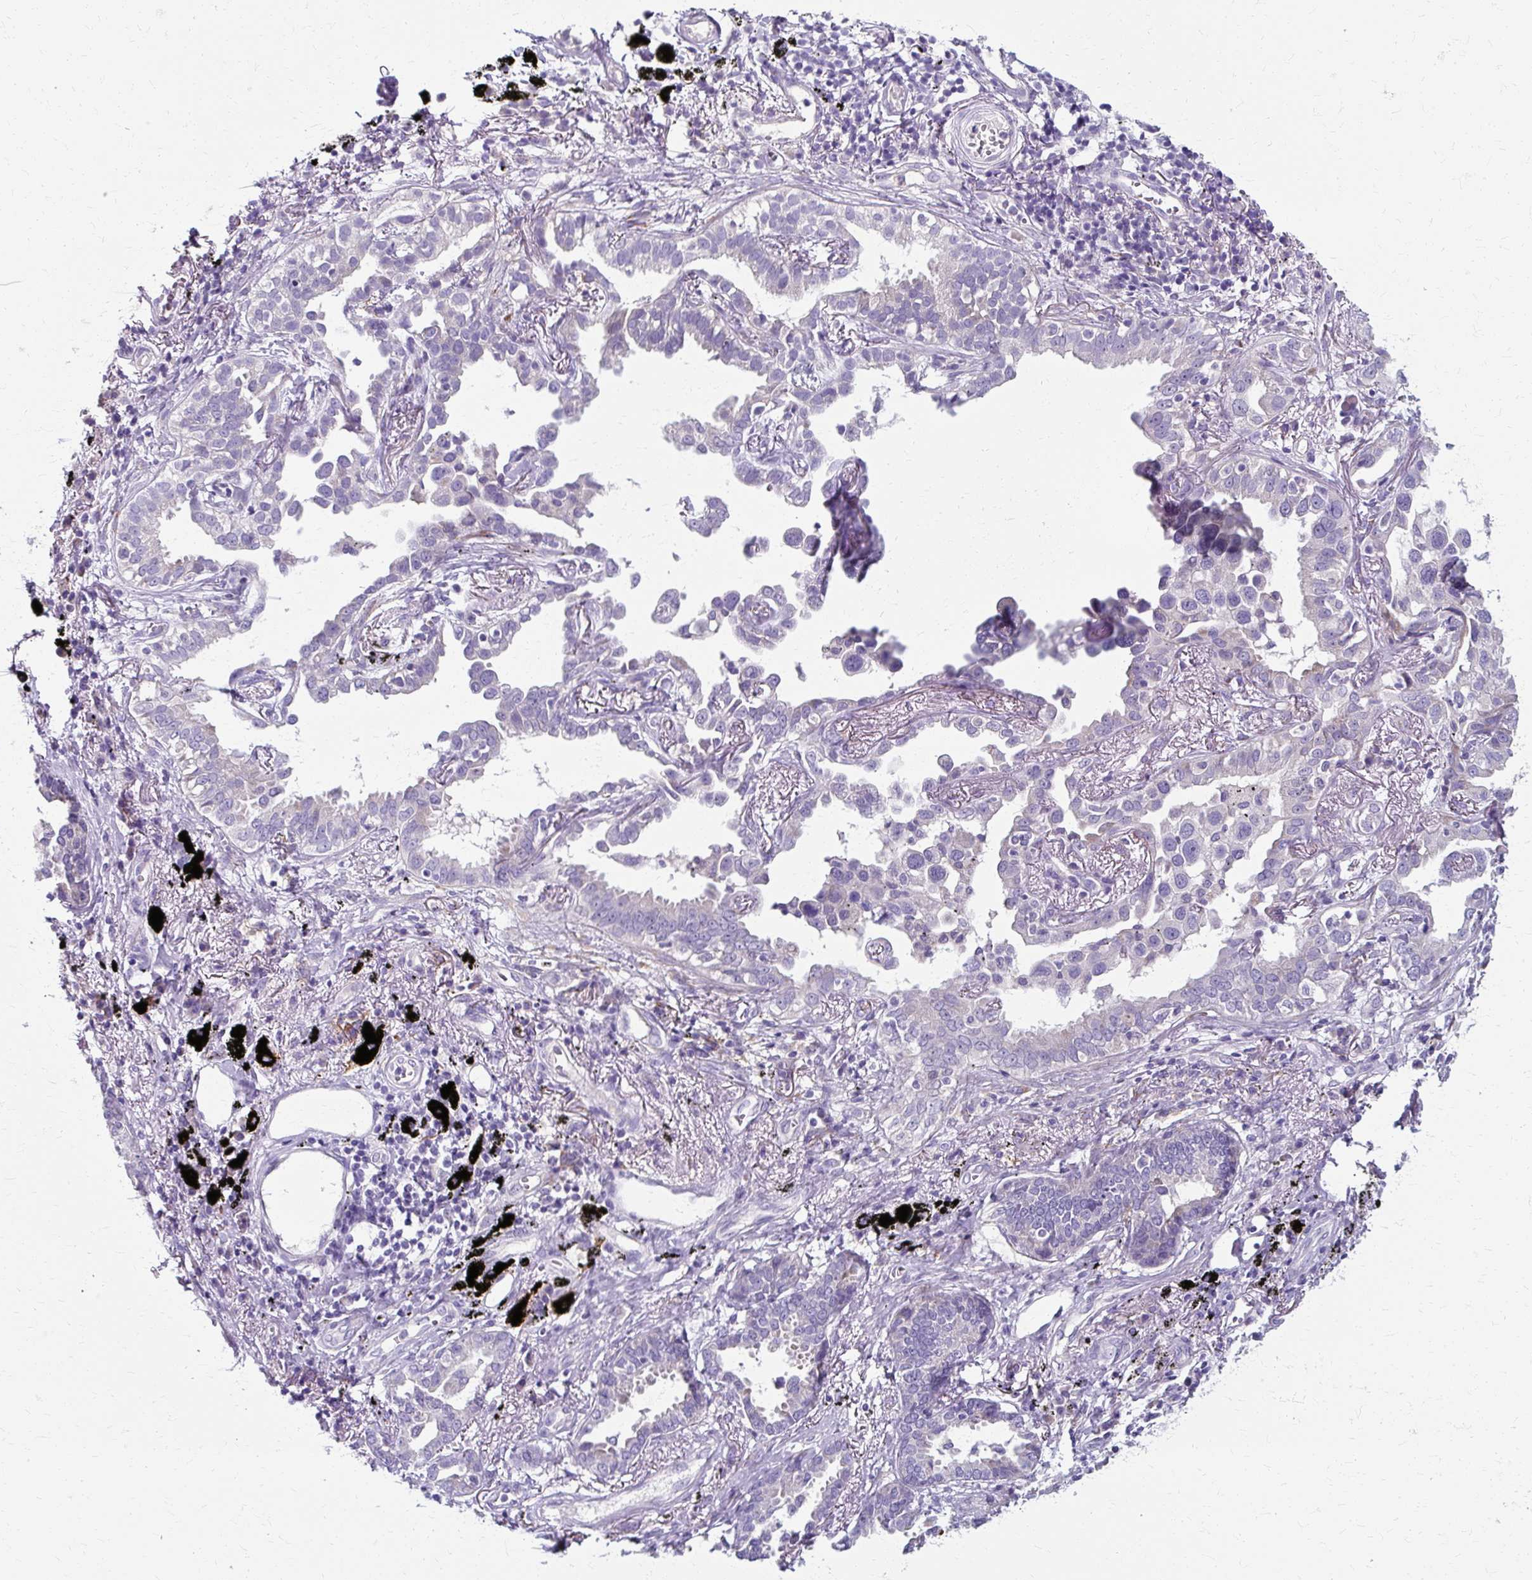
{"staining": {"intensity": "negative", "quantity": "none", "location": "none"}, "tissue": "lung cancer", "cell_type": "Tumor cells", "image_type": "cancer", "snomed": [{"axis": "morphology", "description": "Adenocarcinoma, NOS"}, {"axis": "topography", "description": "Lung"}], "caption": "This is an IHC image of human lung cancer (adenocarcinoma). There is no expression in tumor cells.", "gene": "ZNF555", "patient": {"sex": "male", "age": 67}}